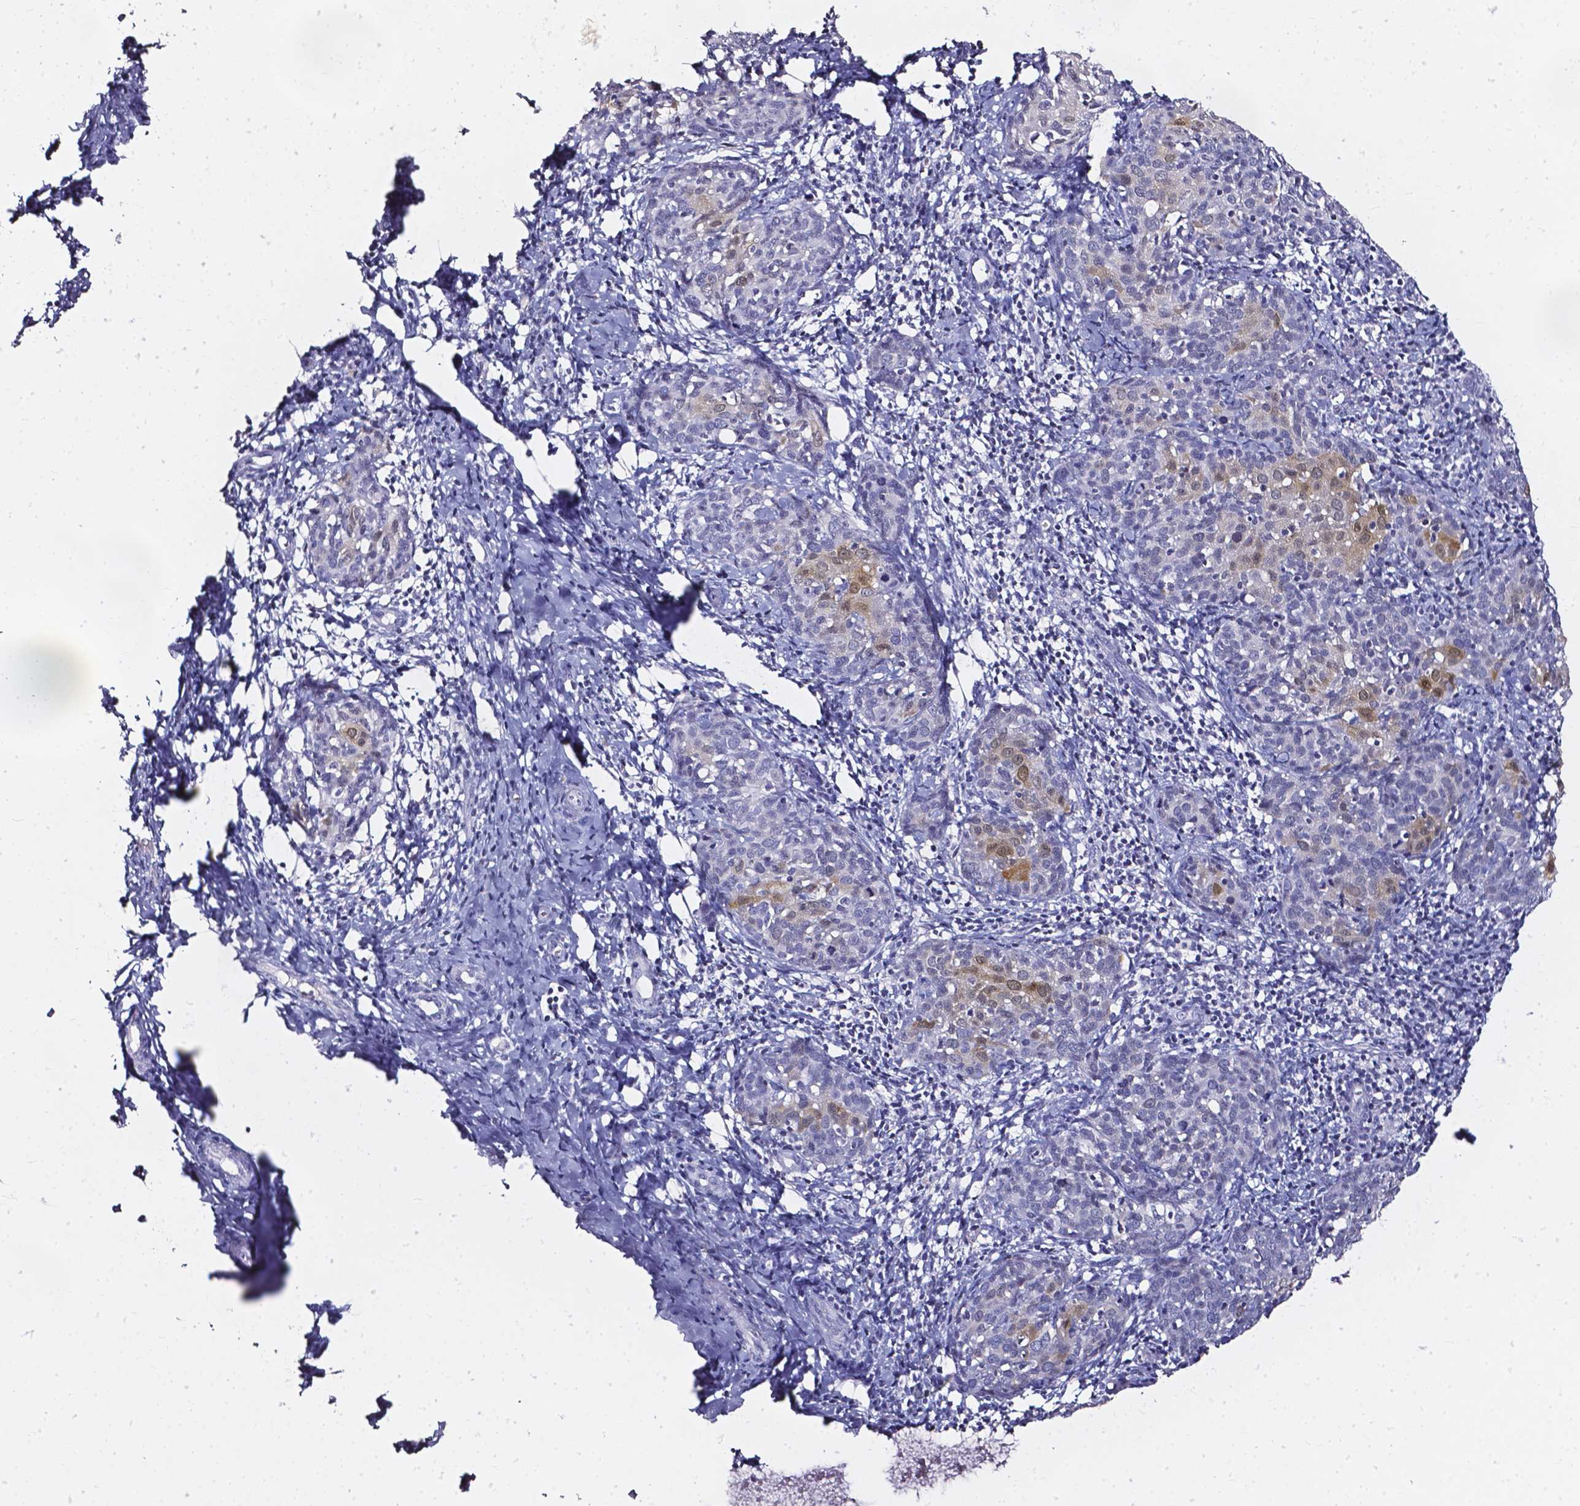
{"staining": {"intensity": "moderate", "quantity": "<25%", "location": "cytoplasmic/membranous,nuclear"}, "tissue": "cervical cancer", "cell_type": "Tumor cells", "image_type": "cancer", "snomed": [{"axis": "morphology", "description": "Squamous cell carcinoma, NOS"}, {"axis": "topography", "description": "Cervix"}], "caption": "A histopathology image showing moderate cytoplasmic/membranous and nuclear staining in about <25% of tumor cells in squamous cell carcinoma (cervical), as visualized by brown immunohistochemical staining.", "gene": "AKR1B10", "patient": {"sex": "female", "age": 62}}